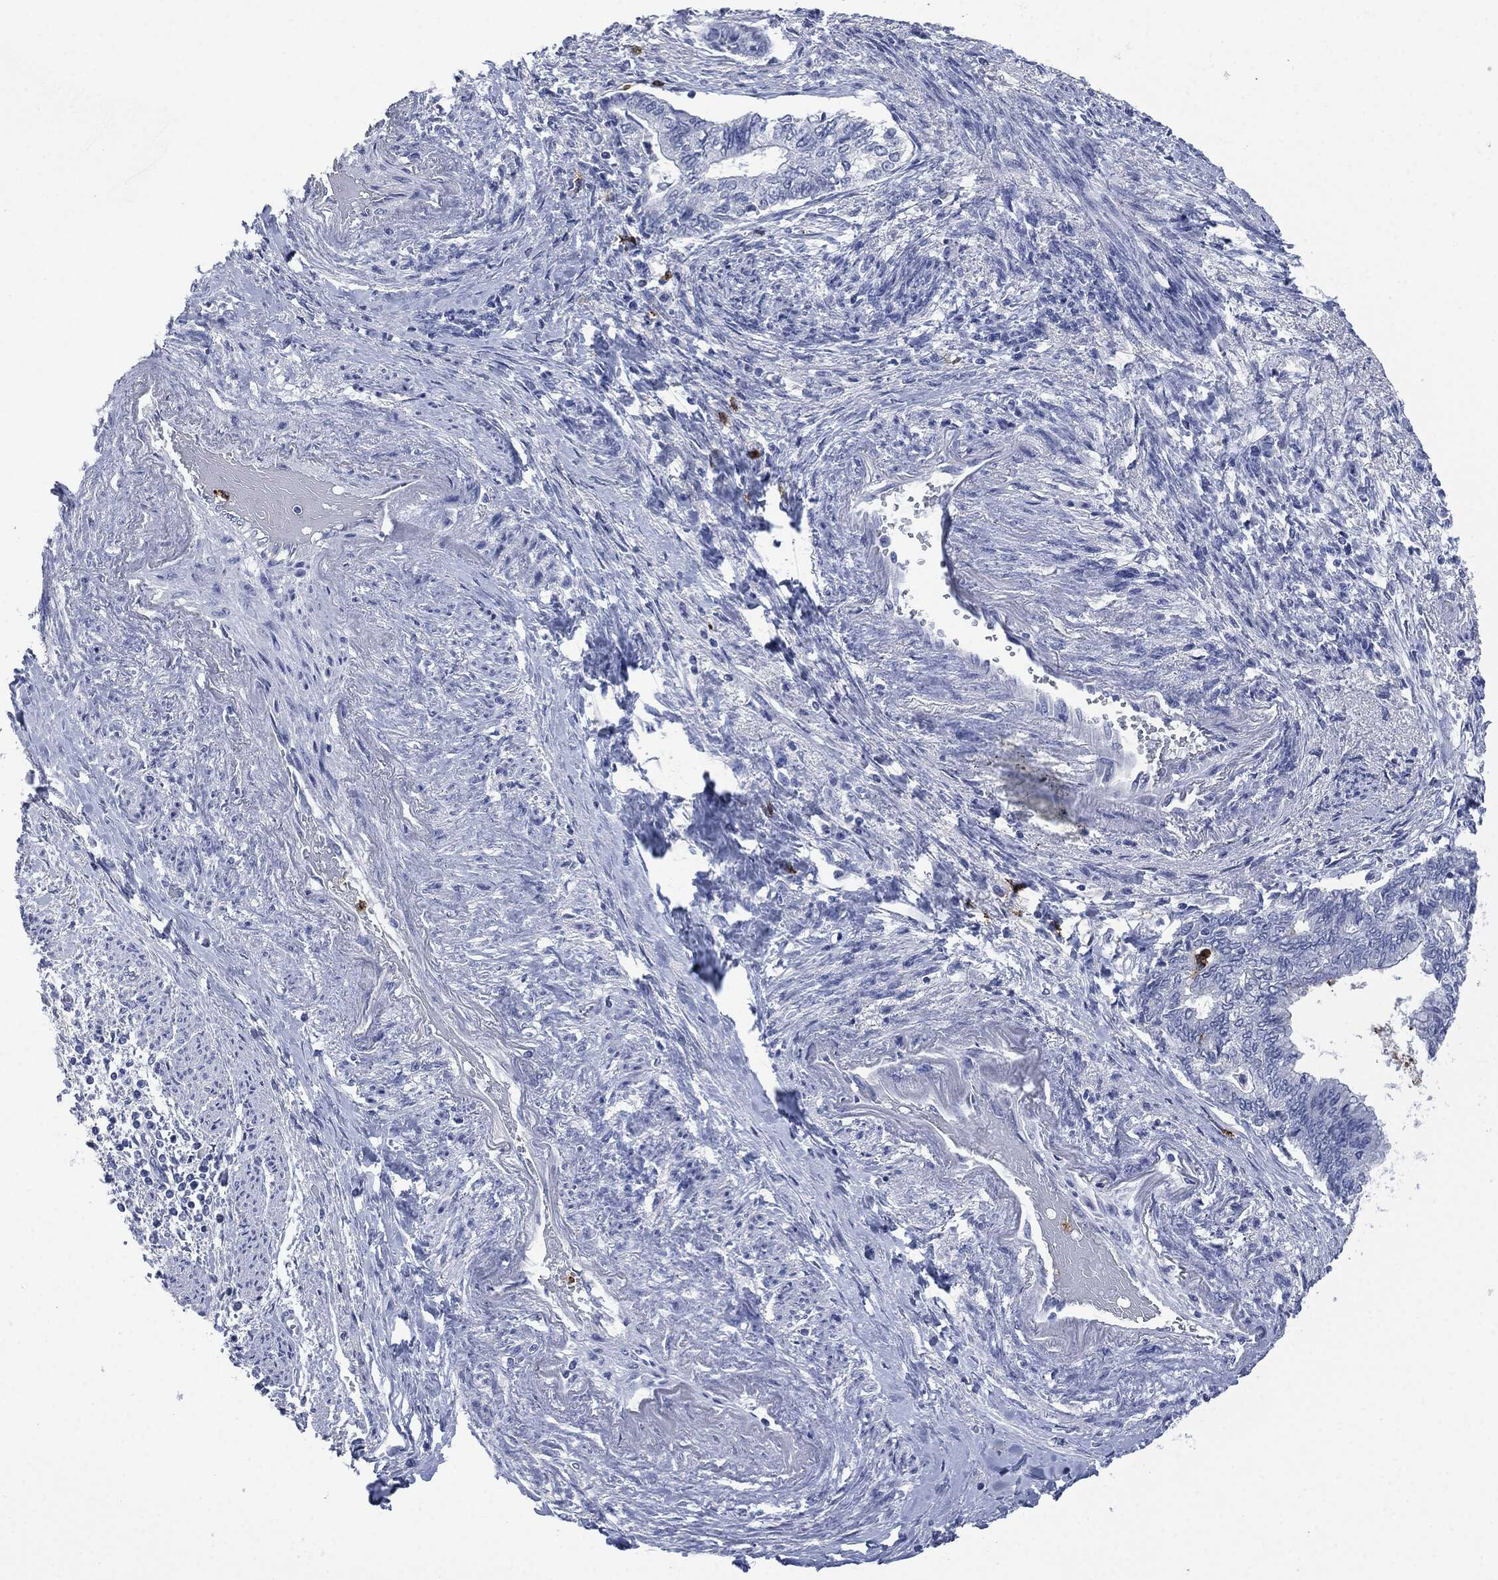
{"staining": {"intensity": "negative", "quantity": "none", "location": "none"}, "tissue": "endometrial cancer", "cell_type": "Tumor cells", "image_type": "cancer", "snomed": [{"axis": "morphology", "description": "Adenocarcinoma, NOS"}, {"axis": "topography", "description": "Endometrium"}], "caption": "The micrograph shows no significant expression in tumor cells of endometrial cancer (adenocarcinoma).", "gene": "CEACAM8", "patient": {"sex": "female", "age": 65}}